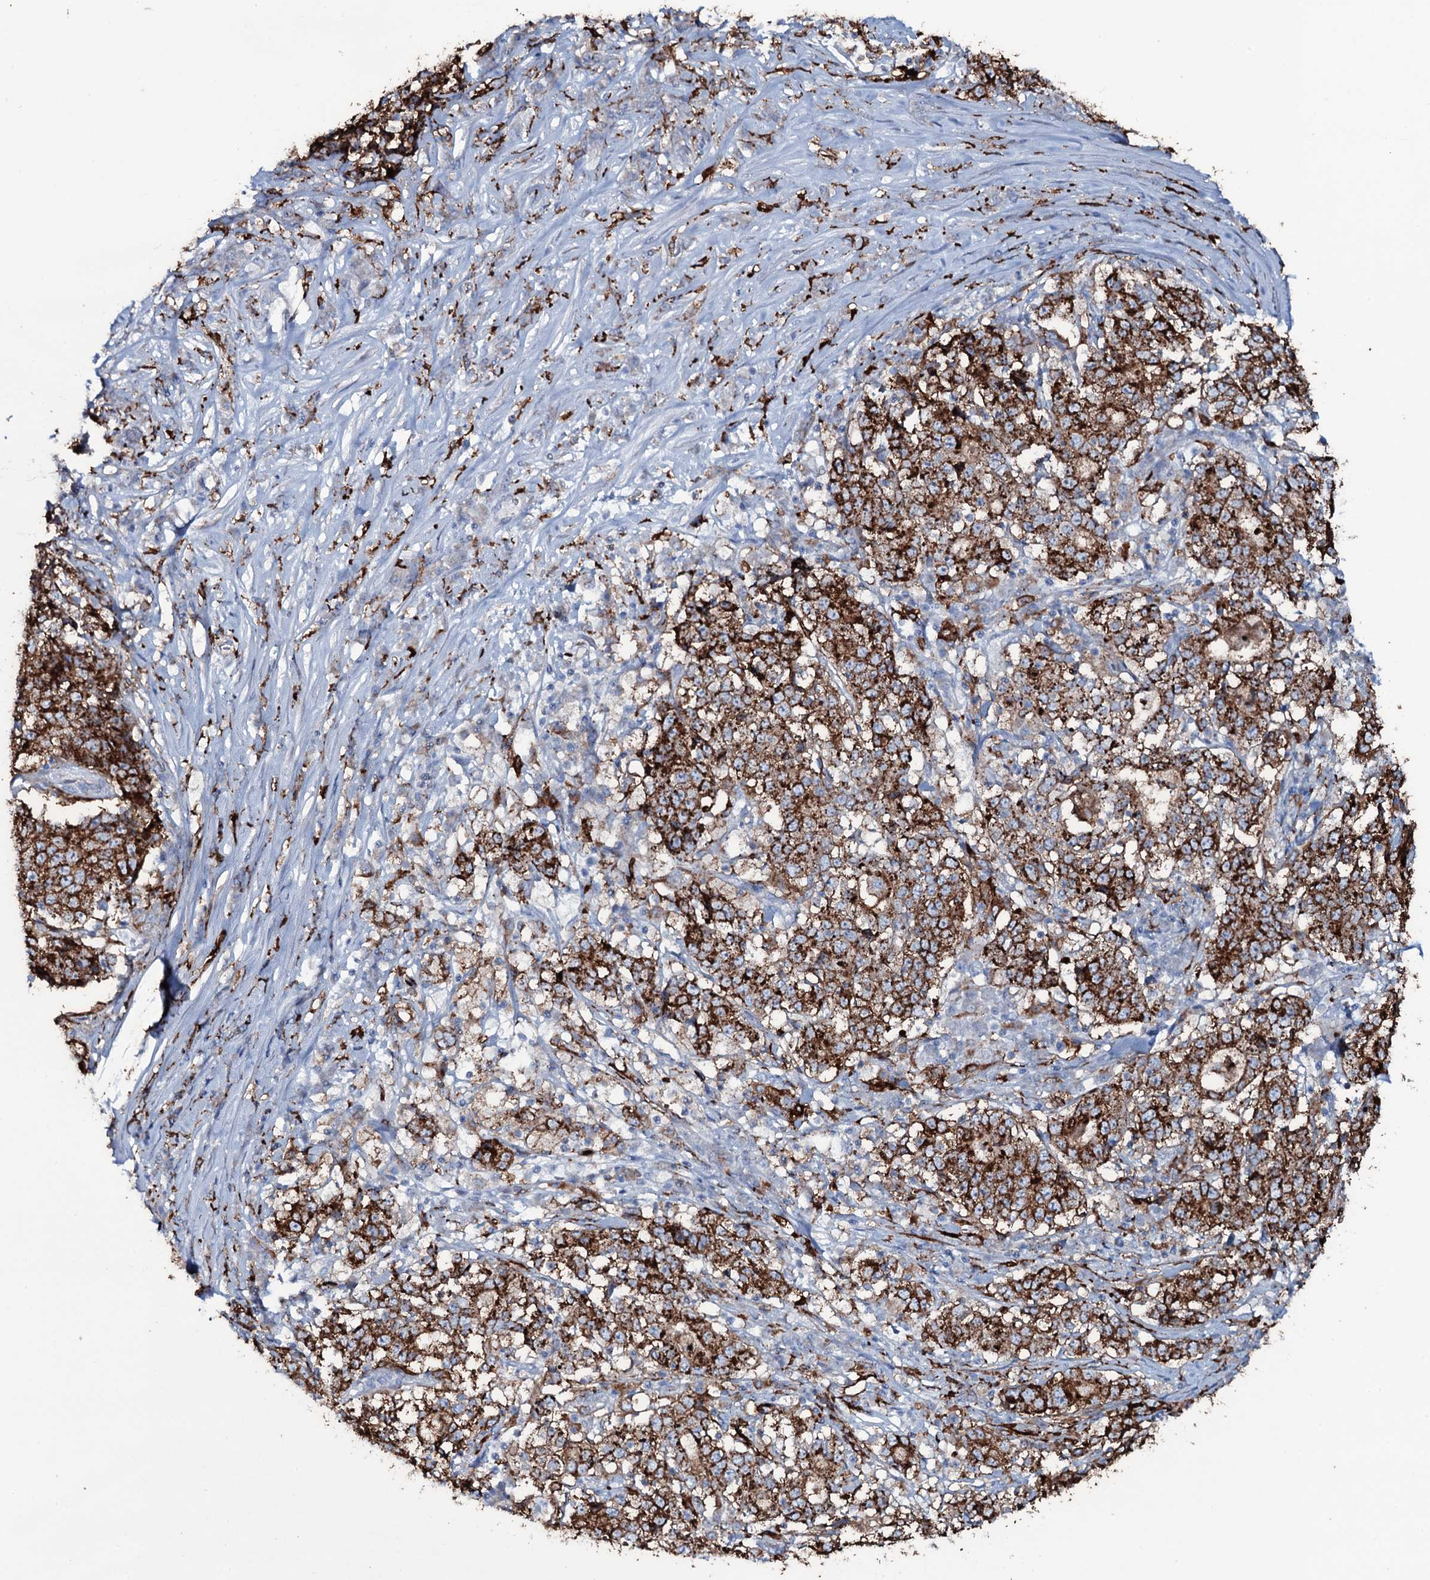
{"staining": {"intensity": "strong", "quantity": ">75%", "location": "cytoplasmic/membranous"}, "tissue": "stomach cancer", "cell_type": "Tumor cells", "image_type": "cancer", "snomed": [{"axis": "morphology", "description": "Adenocarcinoma, NOS"}, {"axis": "topography", "description": "Stomach"}], "caption": "A high-resolution histopathology image shows immunohistochemistry staining of adenocarcinoma (stomach), which reveals strong cytoplasmic/membranous expression in approximately >75% of tumor cells.", "gene": "OSBPL2", "patient": {"sex": "male", "age": 59}}